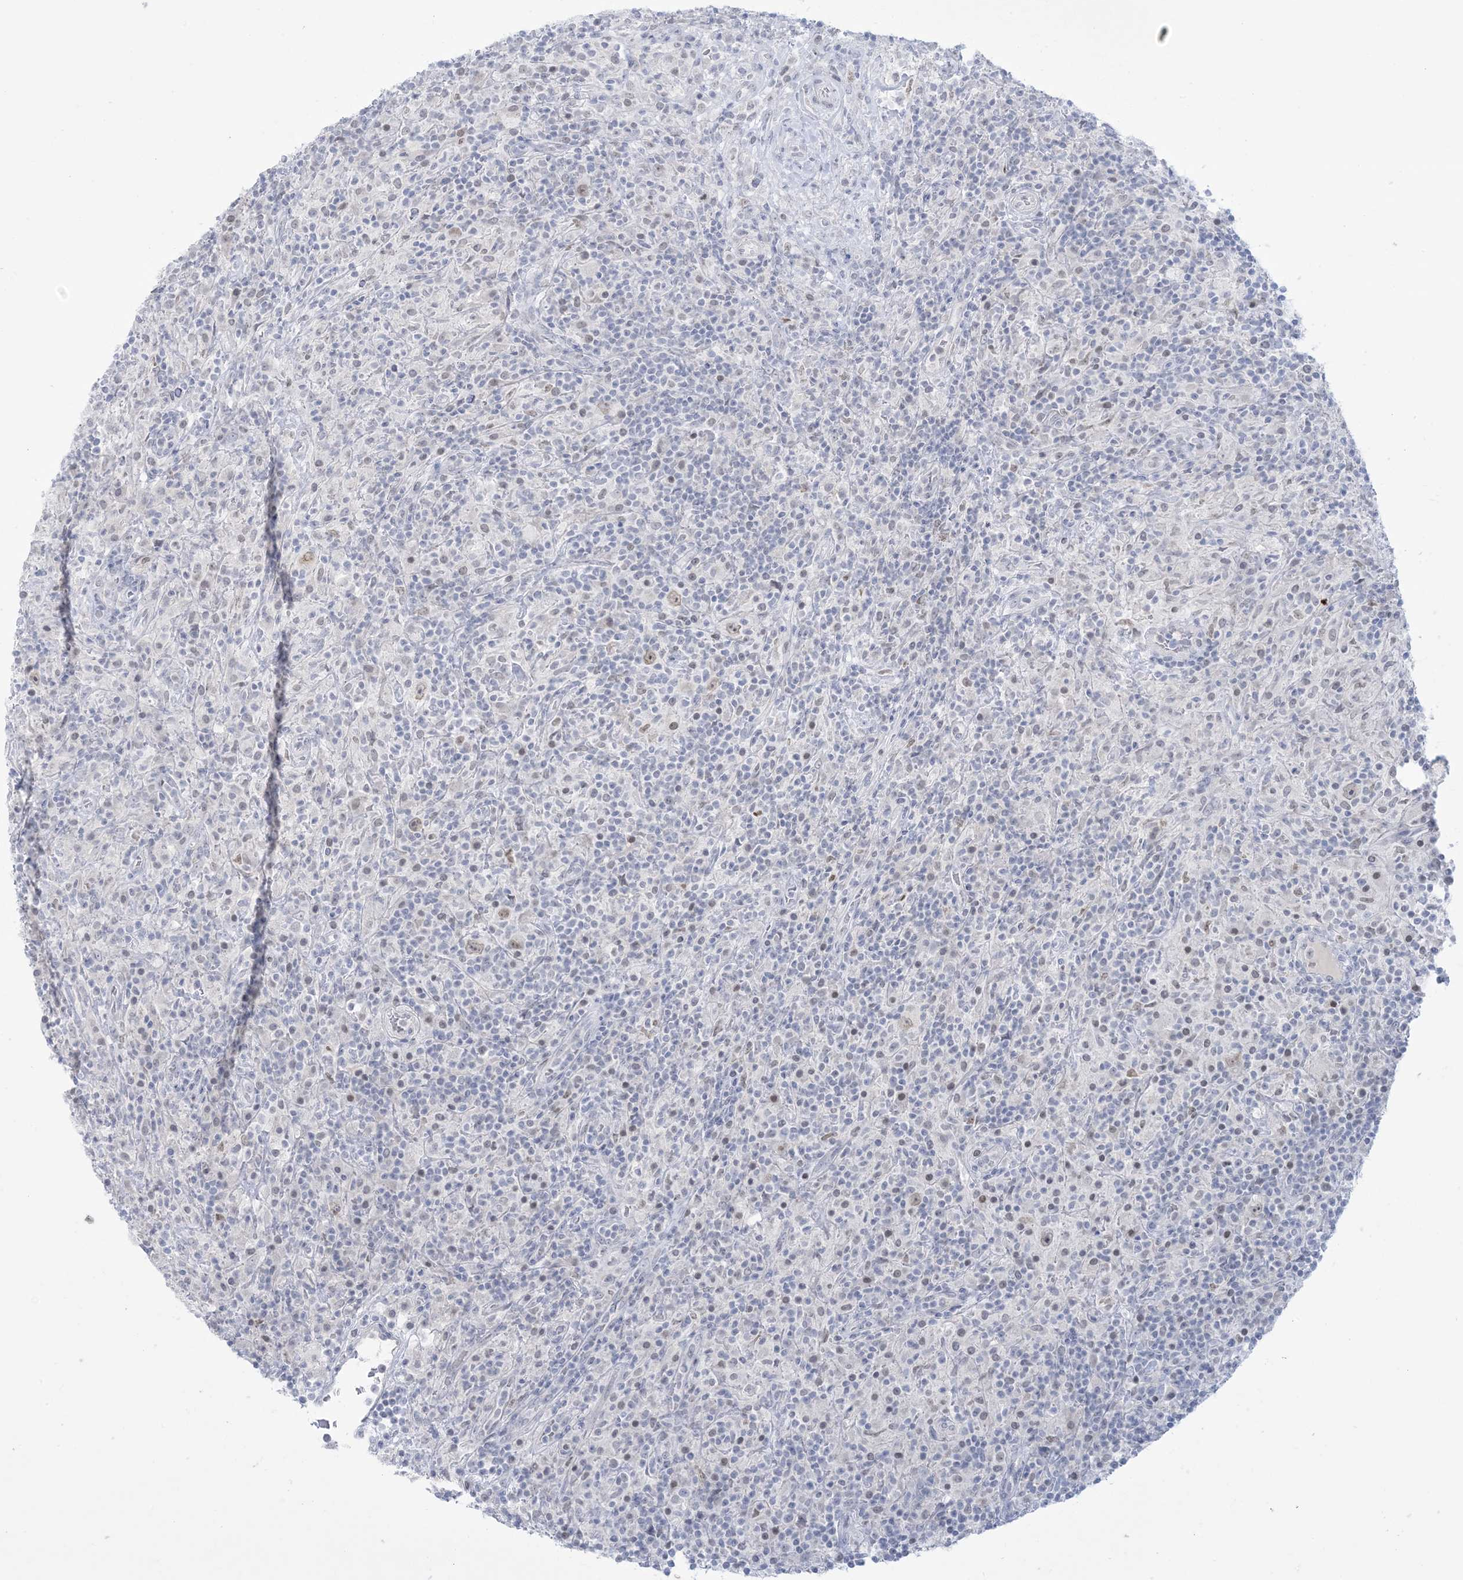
{"staining": {"intensity": "weak", "quantity": "25%-75%", "location": "nuclear"}, "tissue": "lymphoma", "cell_type": "Tumor cells", "image_type": "cancer", "snomed": [{"axis": "morphology", "description": "Hodgkin's disease, NOS"}, {"axis": "topography", "description": "Lymph node"}], "caption": "Lymphoma stained for a protein shows weak nuclear positivity in tumor cells.", "gene": "HOMEZ", "patient": {"sex": "male", "age": 70}}